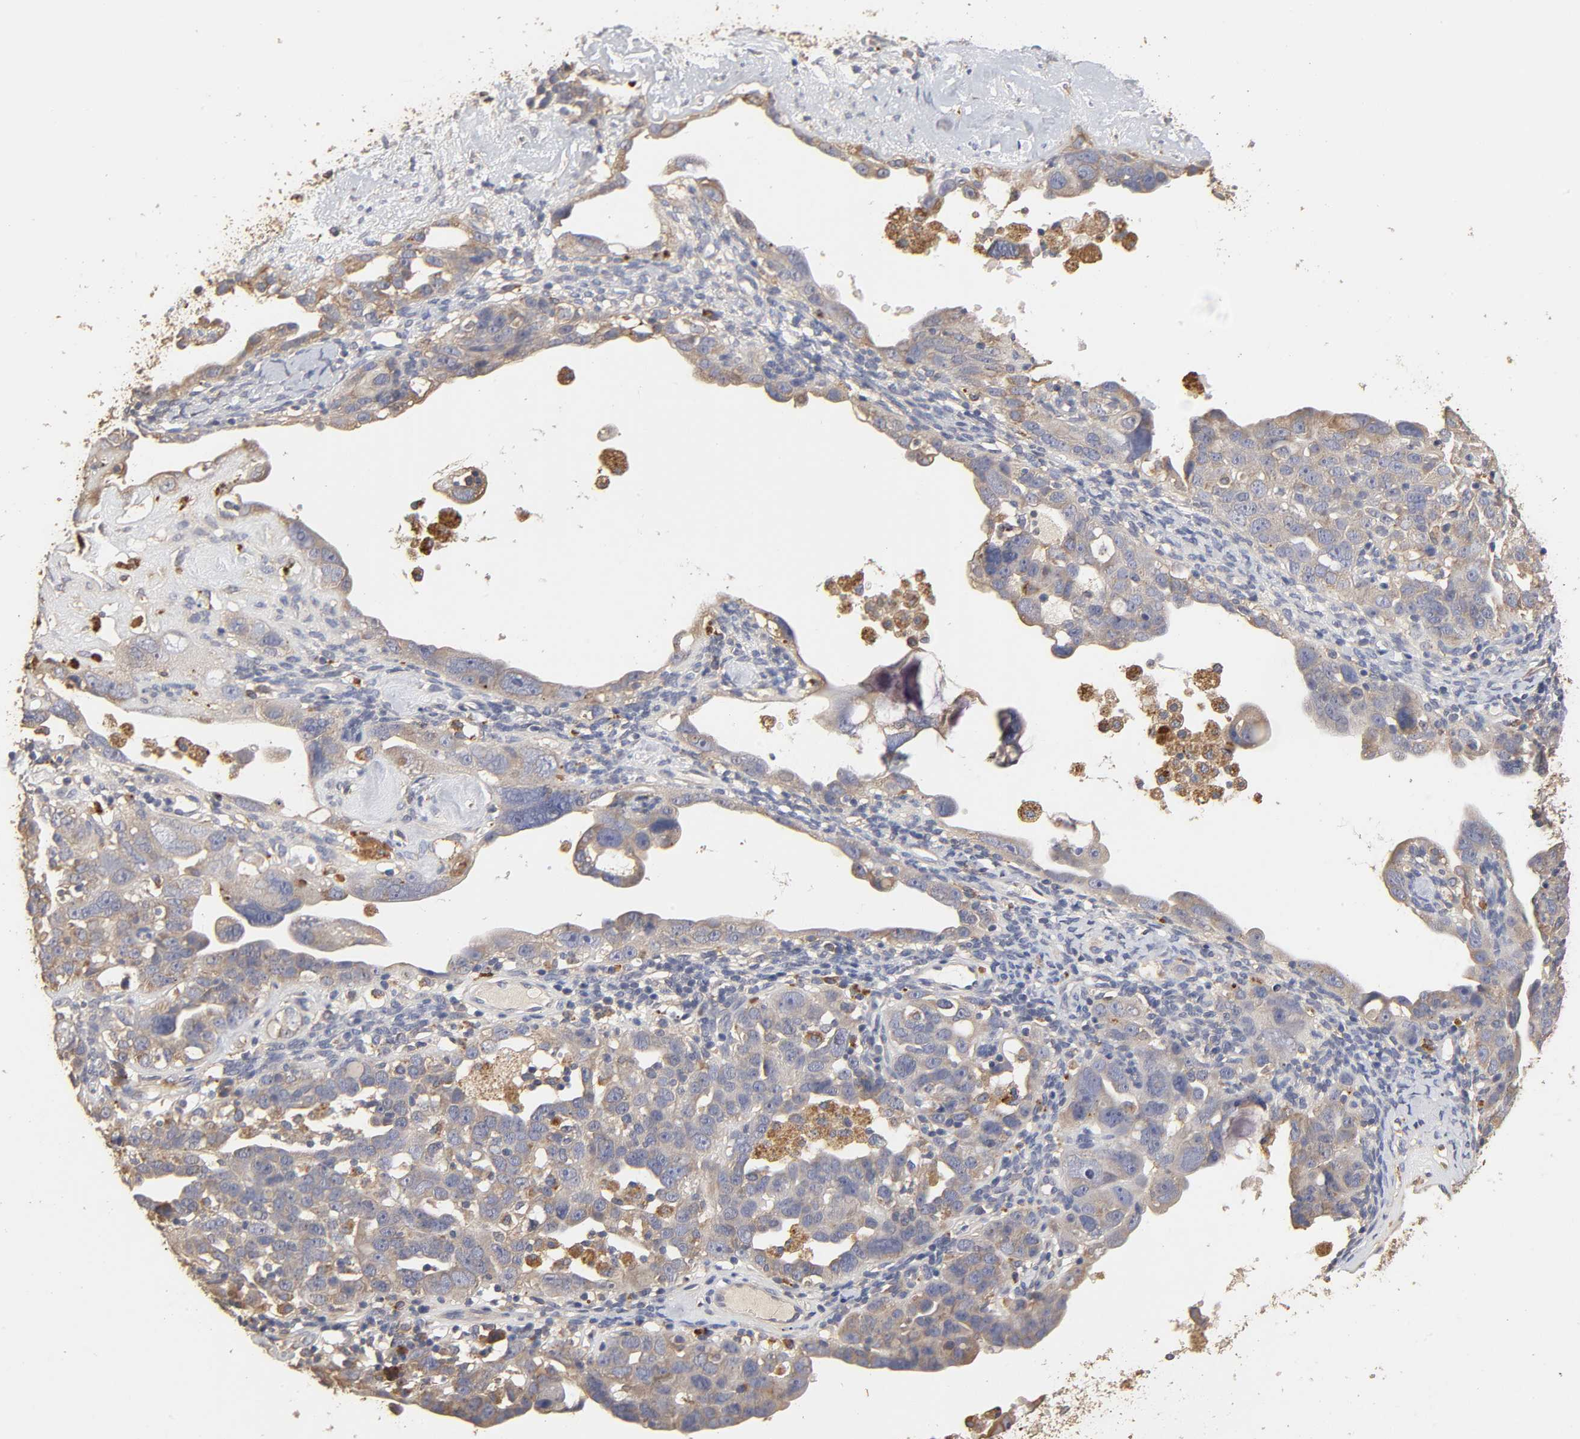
{"staining": {"intensity": "weak", "quantity": ">75%", "location": "cytoplasmic/membranous"}, "tissue": "ovarian cancer", "cell_type": "Tumor cells", "image_type": "cancer", "snomed": [{"axis": "morphology", "description": "Cystadenocarcinoma, serous, NOS"}, {"axis": "topography", "description": "Ovary"}], "caption": "DAB immunohistochemical staining of human ovarian cancer (serous cystadenocarcinoma) shows weak cytoplasmic/membranous protein expression in about >75% of tumor cells.", "gene": "EIF4G2", "patient": {"sex": "female", "age": 66}}